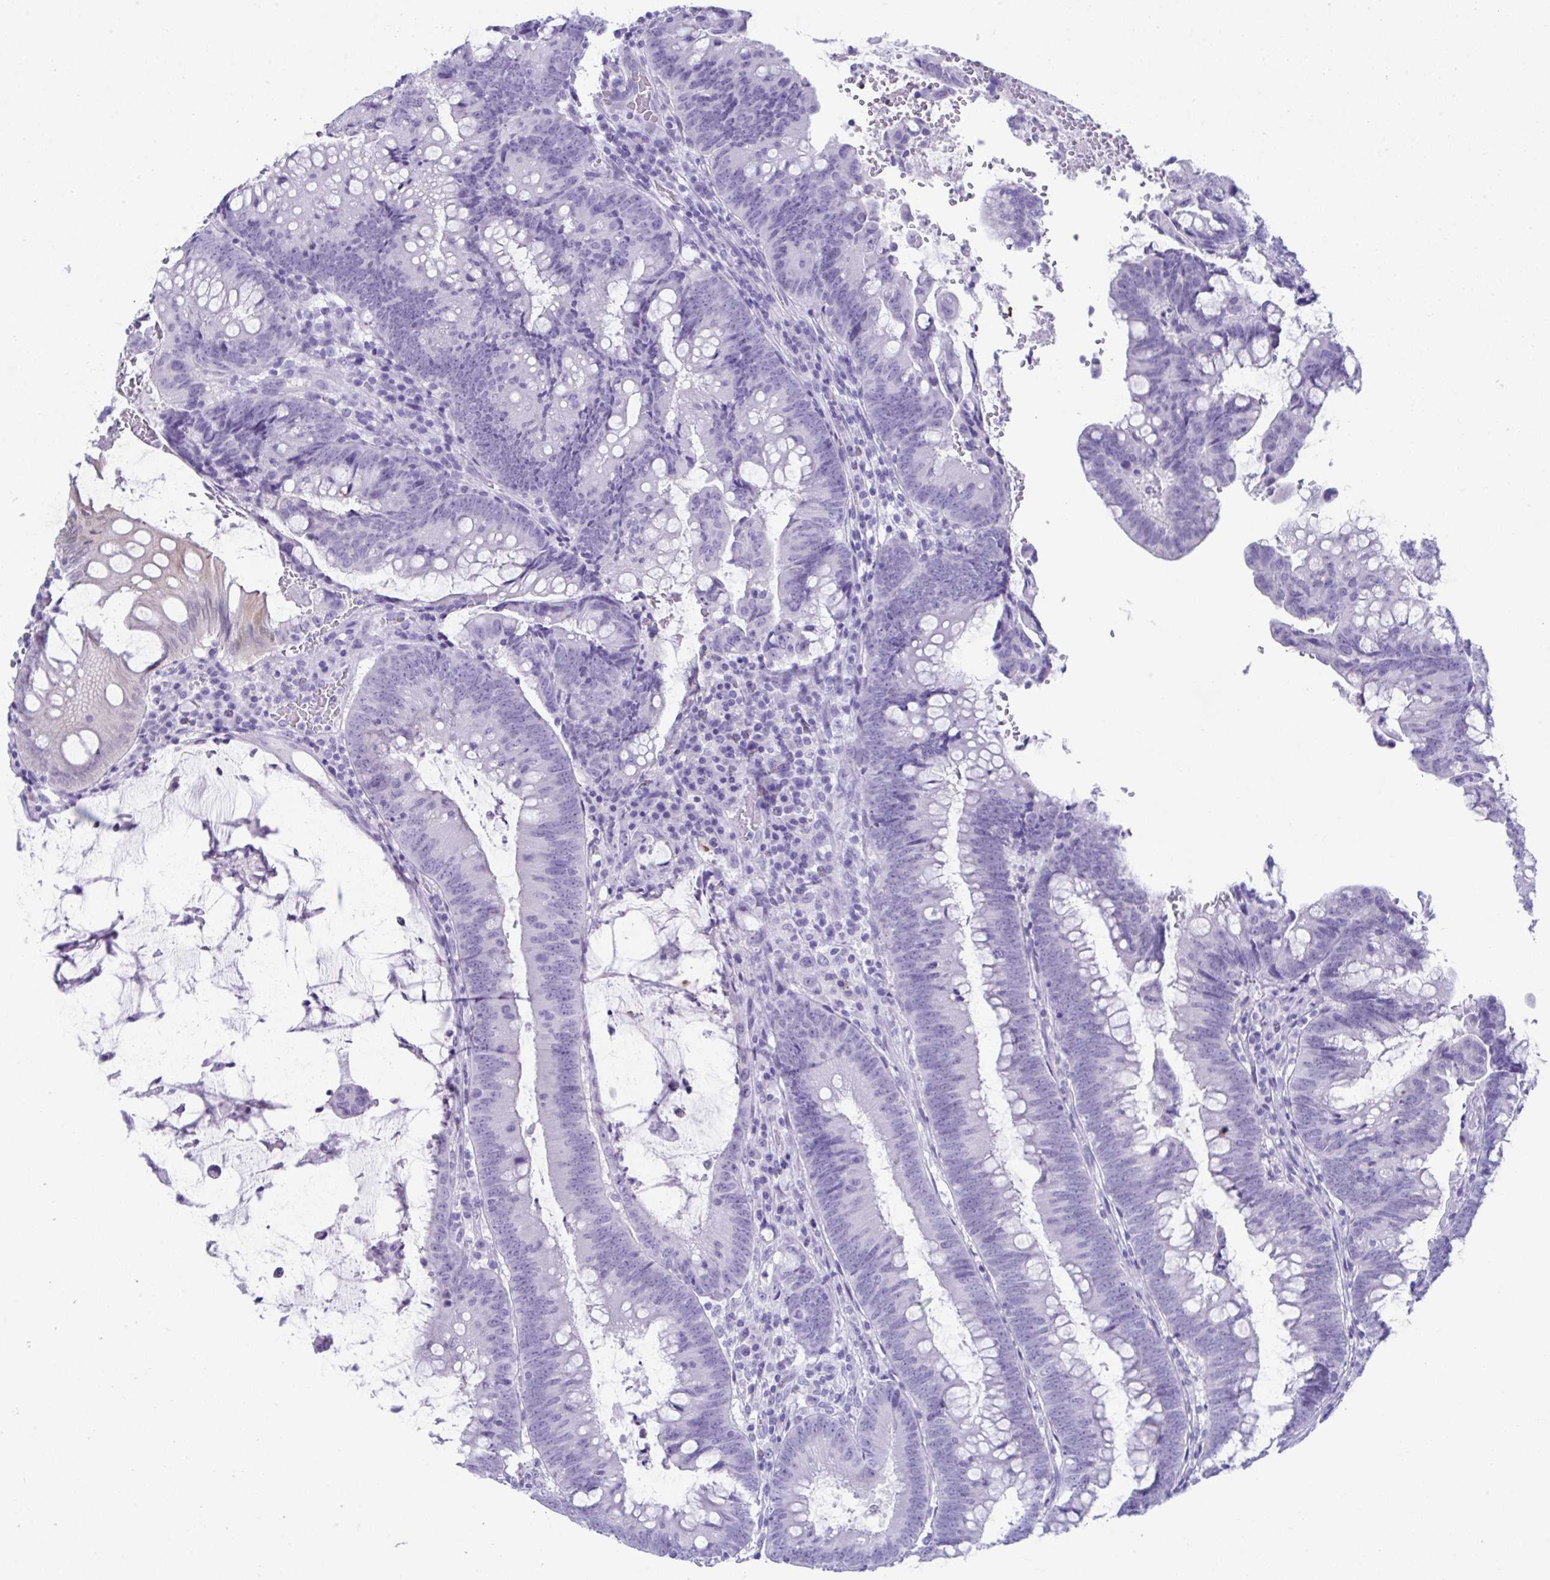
{"staining": {"intensity": "negative", "quantity": "none", "location": "none"}, "tissue": "colorectal cancer", "cell_type": "Tumor cells", "image_type": "cancer", "snomed": [{"axis": "morphology", "description": "Adenocarcinoma, NOS"}, {"axis": "topography", "description": "Colon"}], "caption": "IHC micrograph of neoplastic tissue: colorectal cancer stained with DAB exhibits no significant protein staining in tumor cells. The staining was performed using DAB to visualize the protein expression in brown, while the nuclei were stained in blue with hematoxylin (Magnification: 20x).", "gene": "PSCA", "patient": {"sex": "male", "age": 62}}